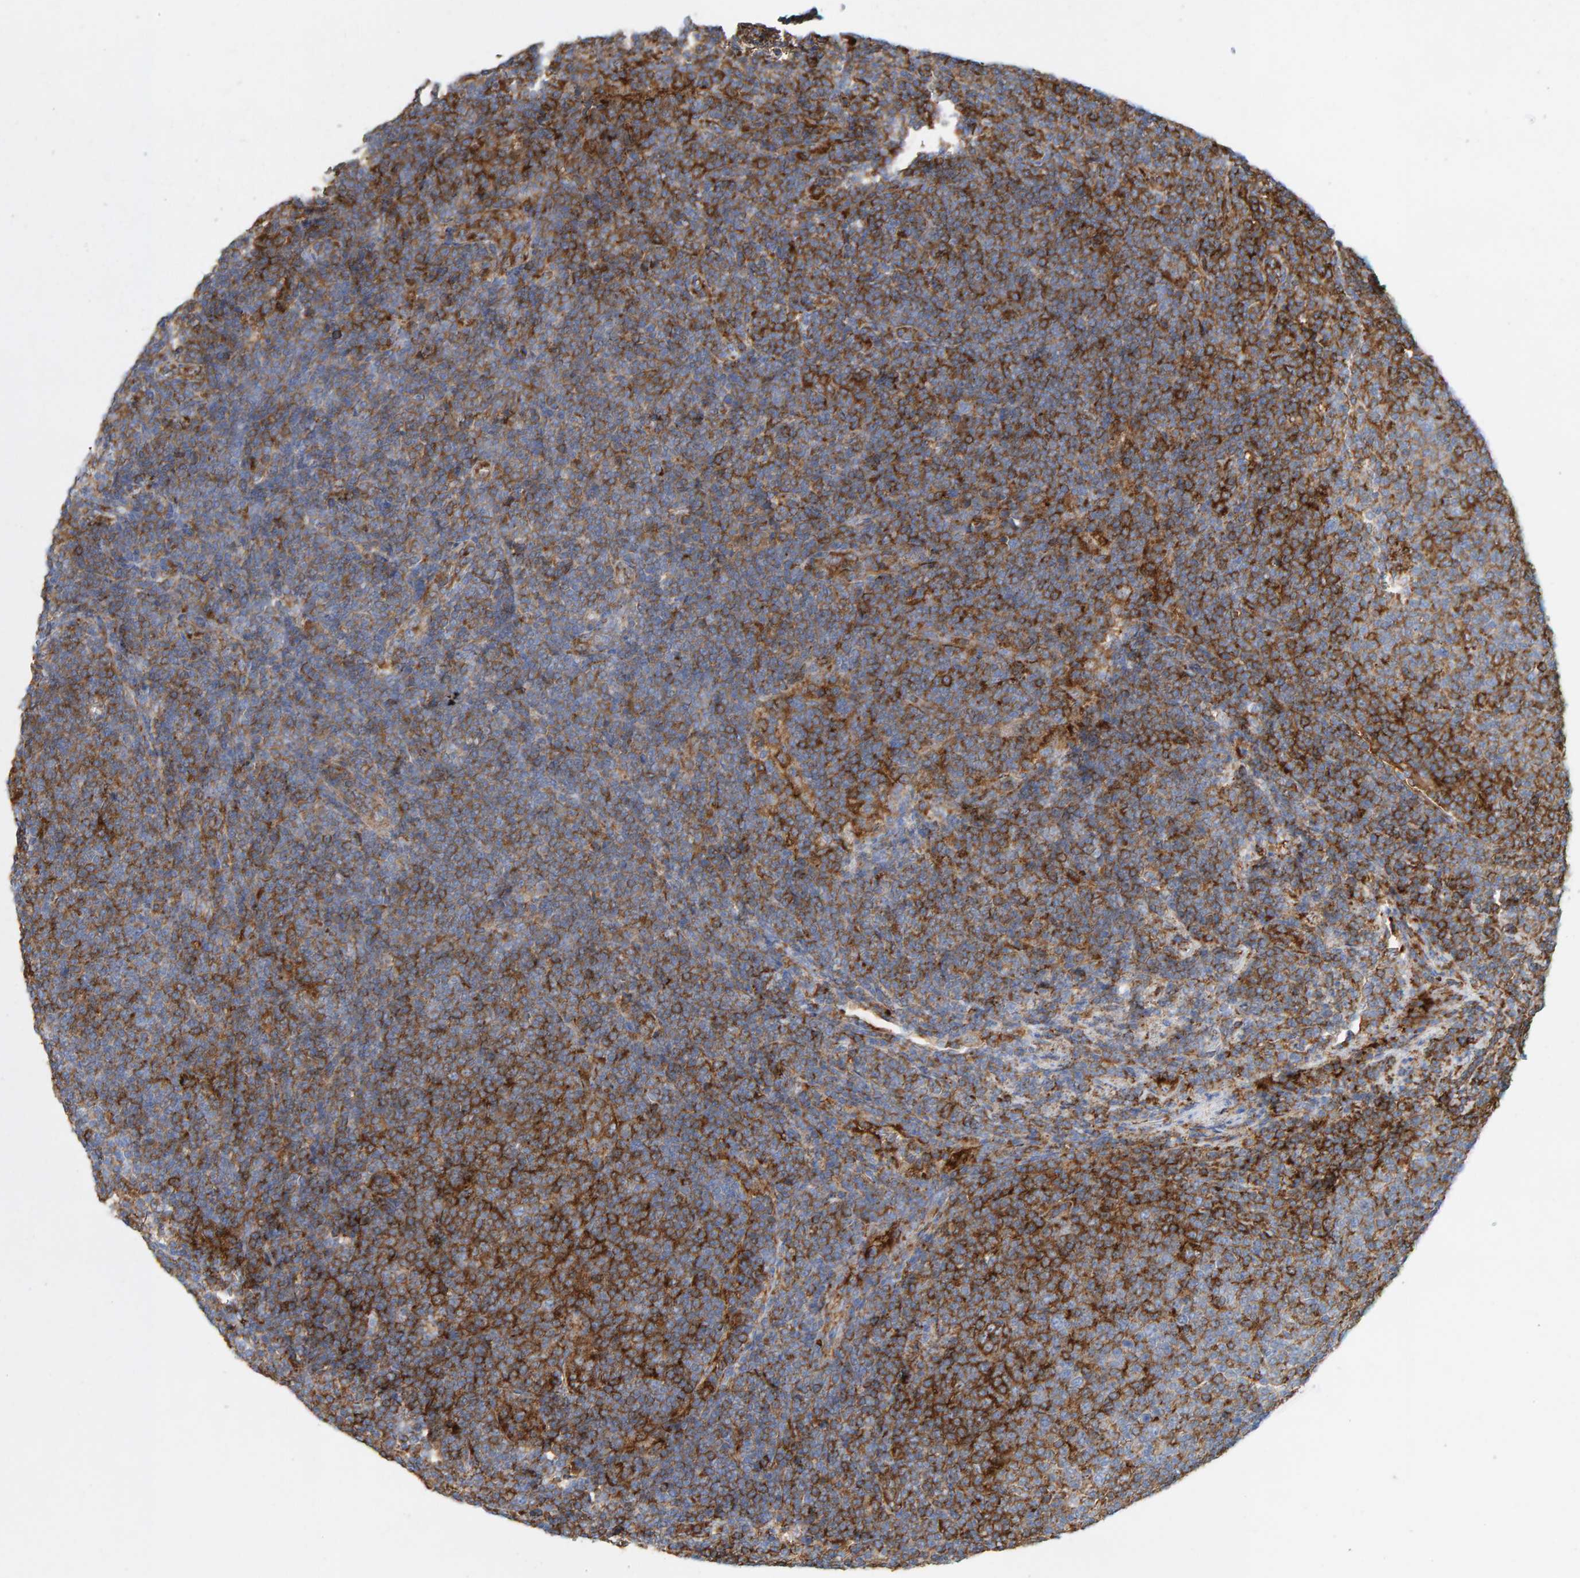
{"staining": {"intensity": "strong", "quantity": "25%-75%", "location": "cytoplasmic/membranous"}, "tissue": "lymphoma", "cell_type": "Tumor cells", "image_type": "cancer", "snomed": [{"axis": "morphology", "description": "Malignant lymphoma, non-Hodgkin's type, Low grade"}, {"axis": "topography", "description": "Lymph node"}], "caption": "Lymphoma tissue displays strong cytoplasmic/membranous expression in about 25%-75% of tumor cells Ihc stains the protein of interest in brown and the nuclei are stained blue.", "gene": "MVP", "patient": {"sex": "male", "age": 66}}